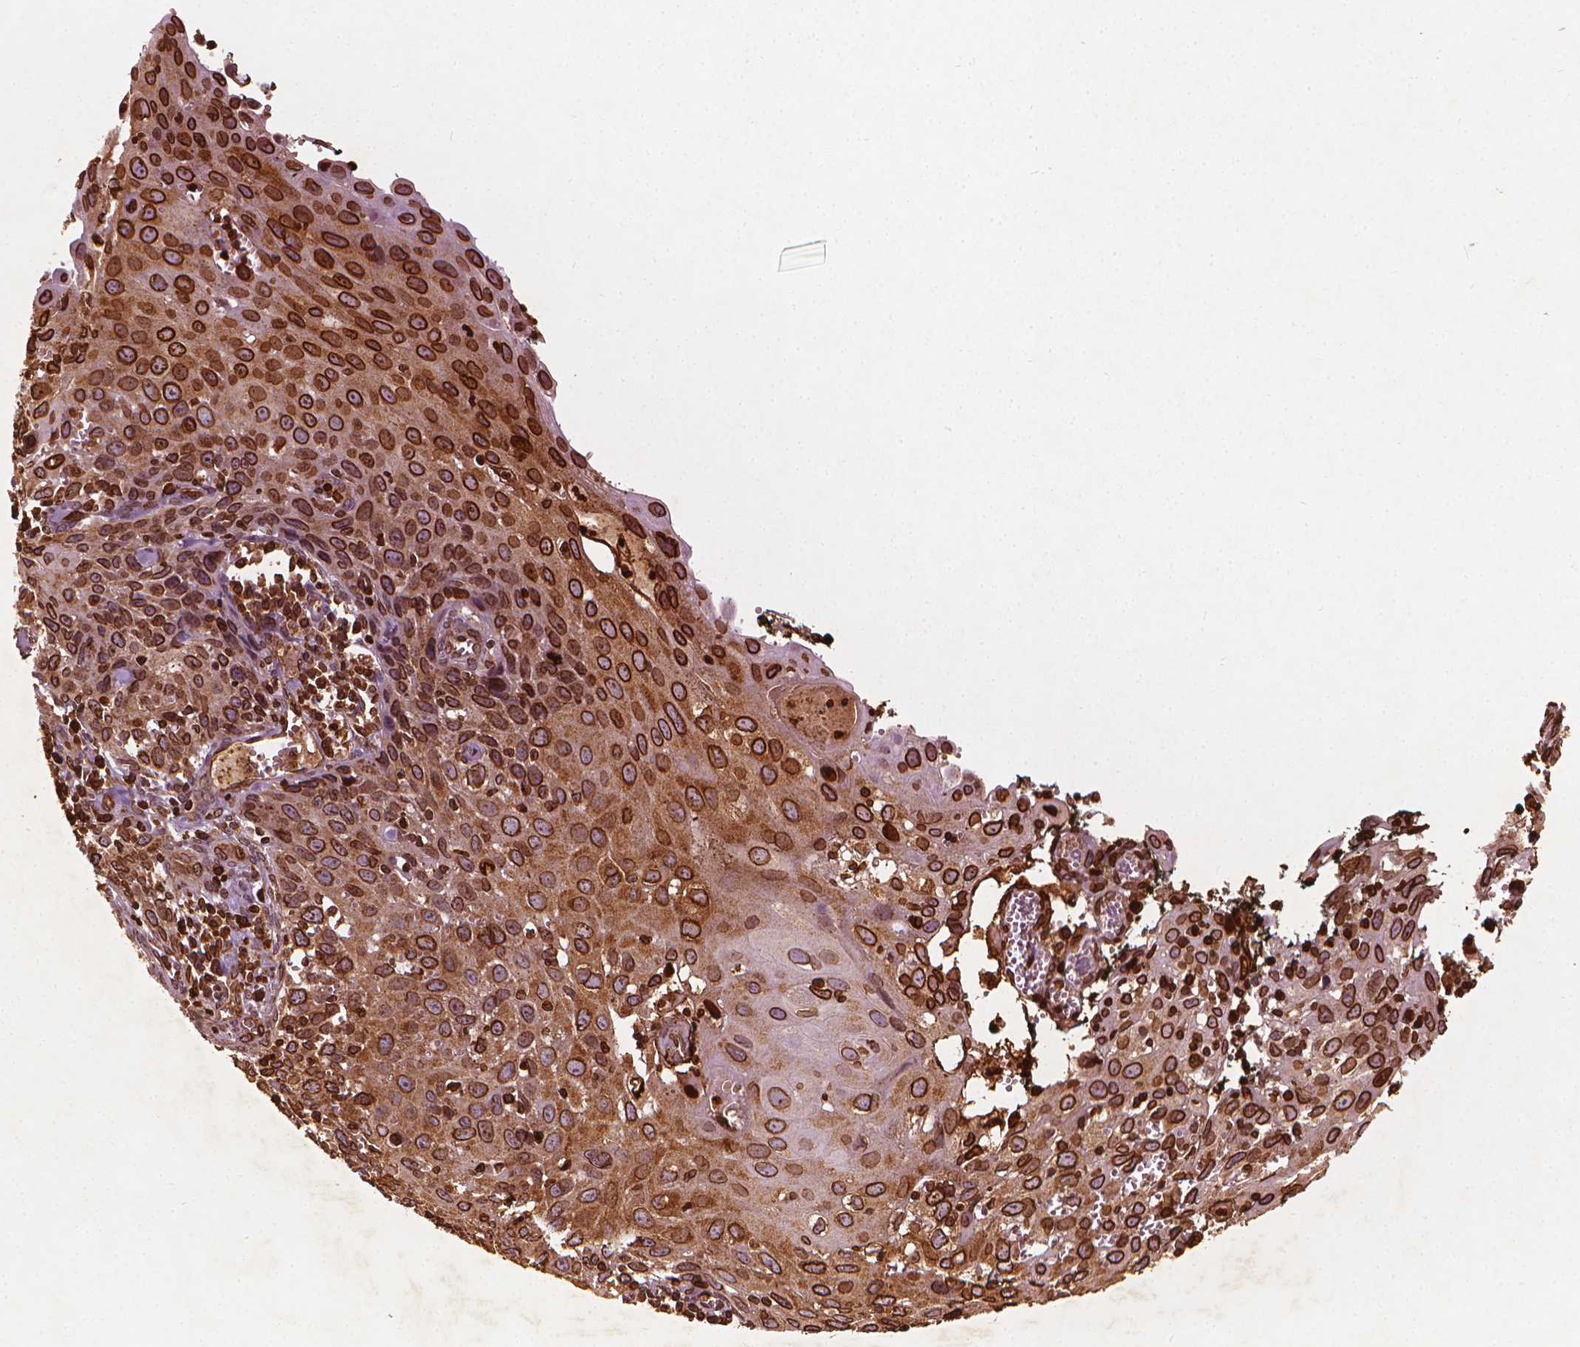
{"staining": {"intensity": "strong", "quantity": ">75%", "location": "cytoplasmic/membranous,nuclear"}, "tissue": "cervical cancer", "cell_type": "Tumor cells", "image_type": "cancer", "snomed": [{"axis": "morphology", "description": "Squamous cell carcinoma, NOS"}, {"axis": "topography", "description": "Cervix"}], "caption": "IHC (DAB) staining of cervical cancer (squamous cell carcinoma) exhibits strong cytoplasmic/membranous and nuclear protein expression in about >75% of tumor cells. The protein is shown in brown color, while the nuclei are stained blue.", "gene": "LMNB1", "patient": {"sex": "female", "age": 38}}